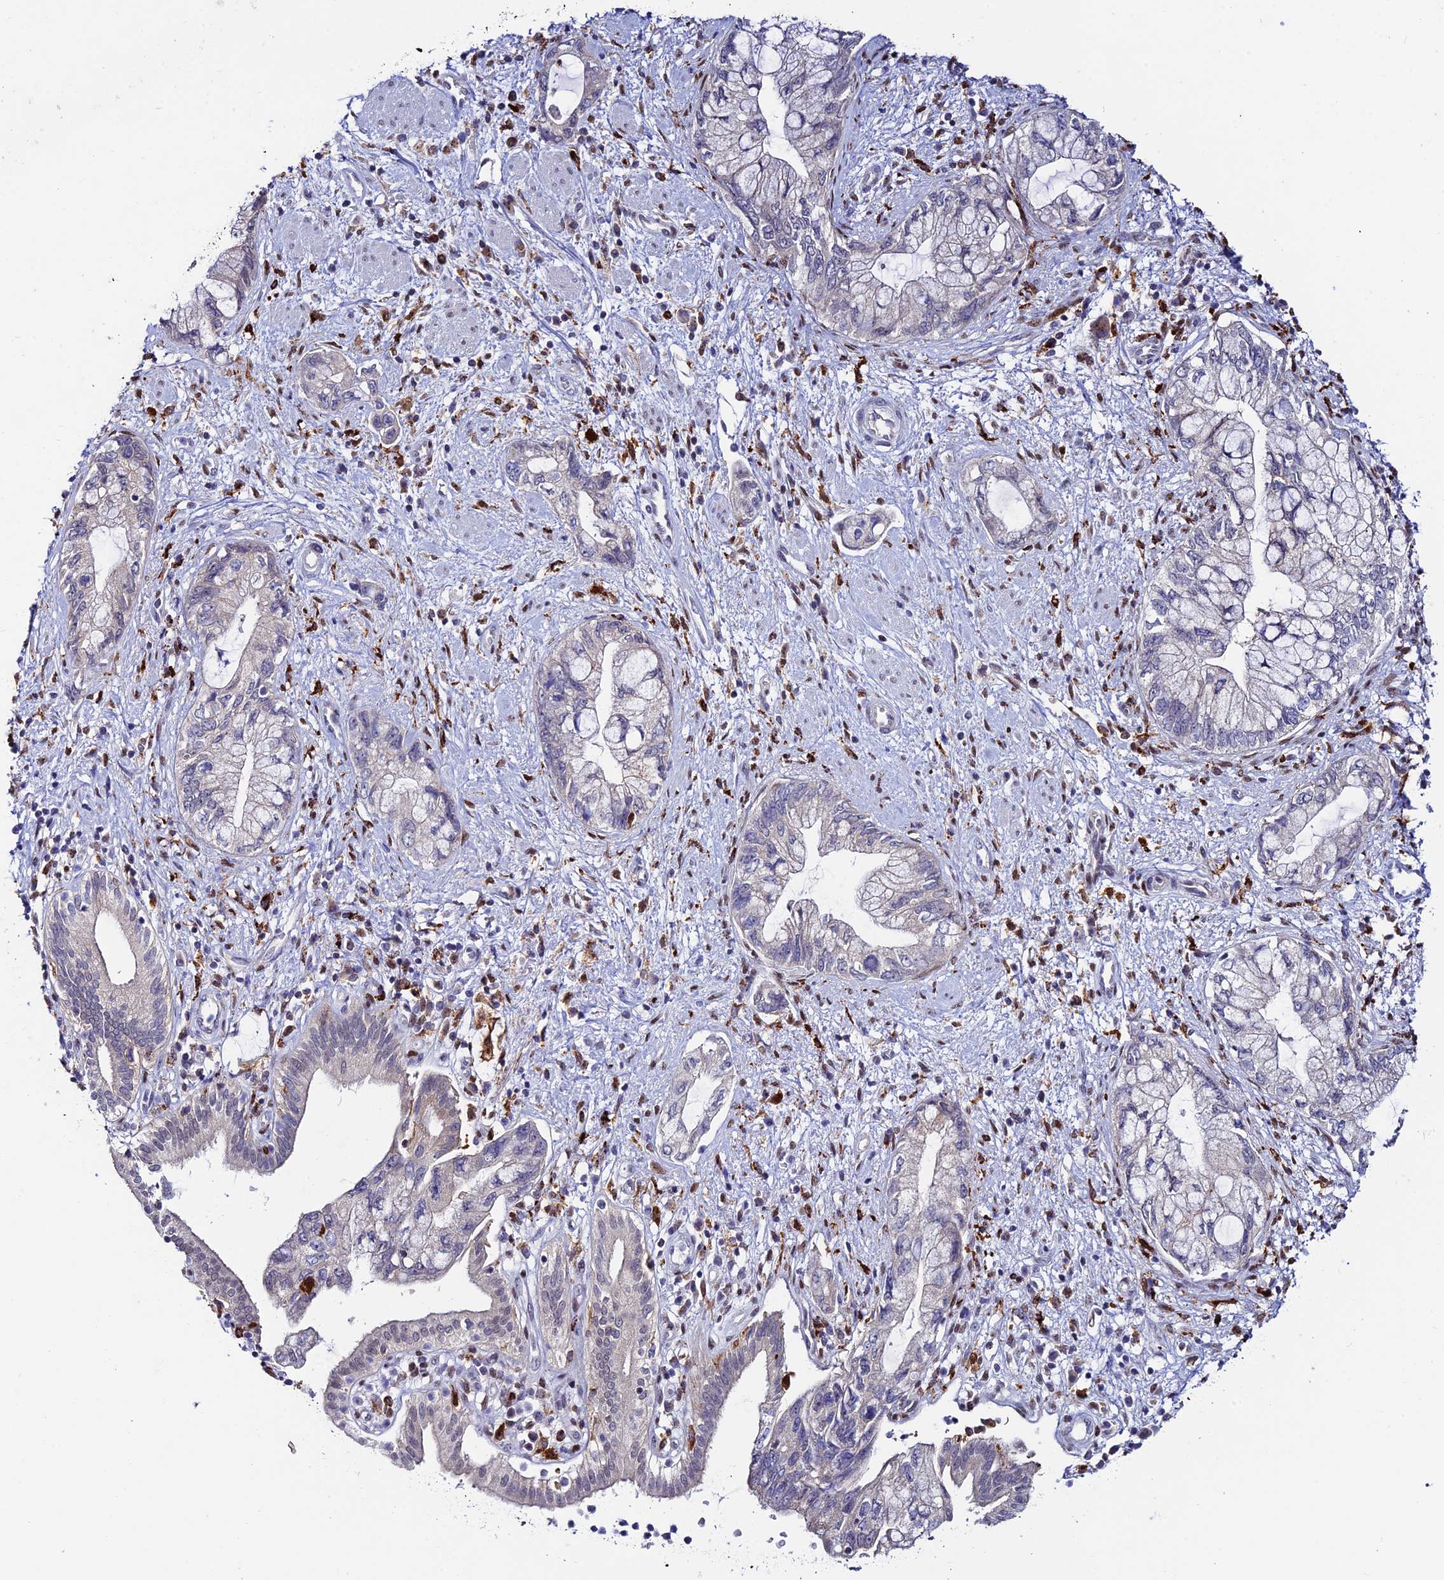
{"staining": {"intensity": "negative", "quantity": "none", "location": "none"}, "tissue": "pancreatic cancer", "cell_type": "Tumor cells", "image_type": "cancer", "snomed": [{"axis": "morphology", "description": "Adenocarcinoma, NOS"}, {"axis": "topography", "description": "Pancreas"}], "caption": "Pancreatic cancer (adenocarcinoma) was stained to show a protein in brown. There is no significant staining in tumor cells.", "gene": "HIC1", "patient": {"sex": "female", "age": 73}}